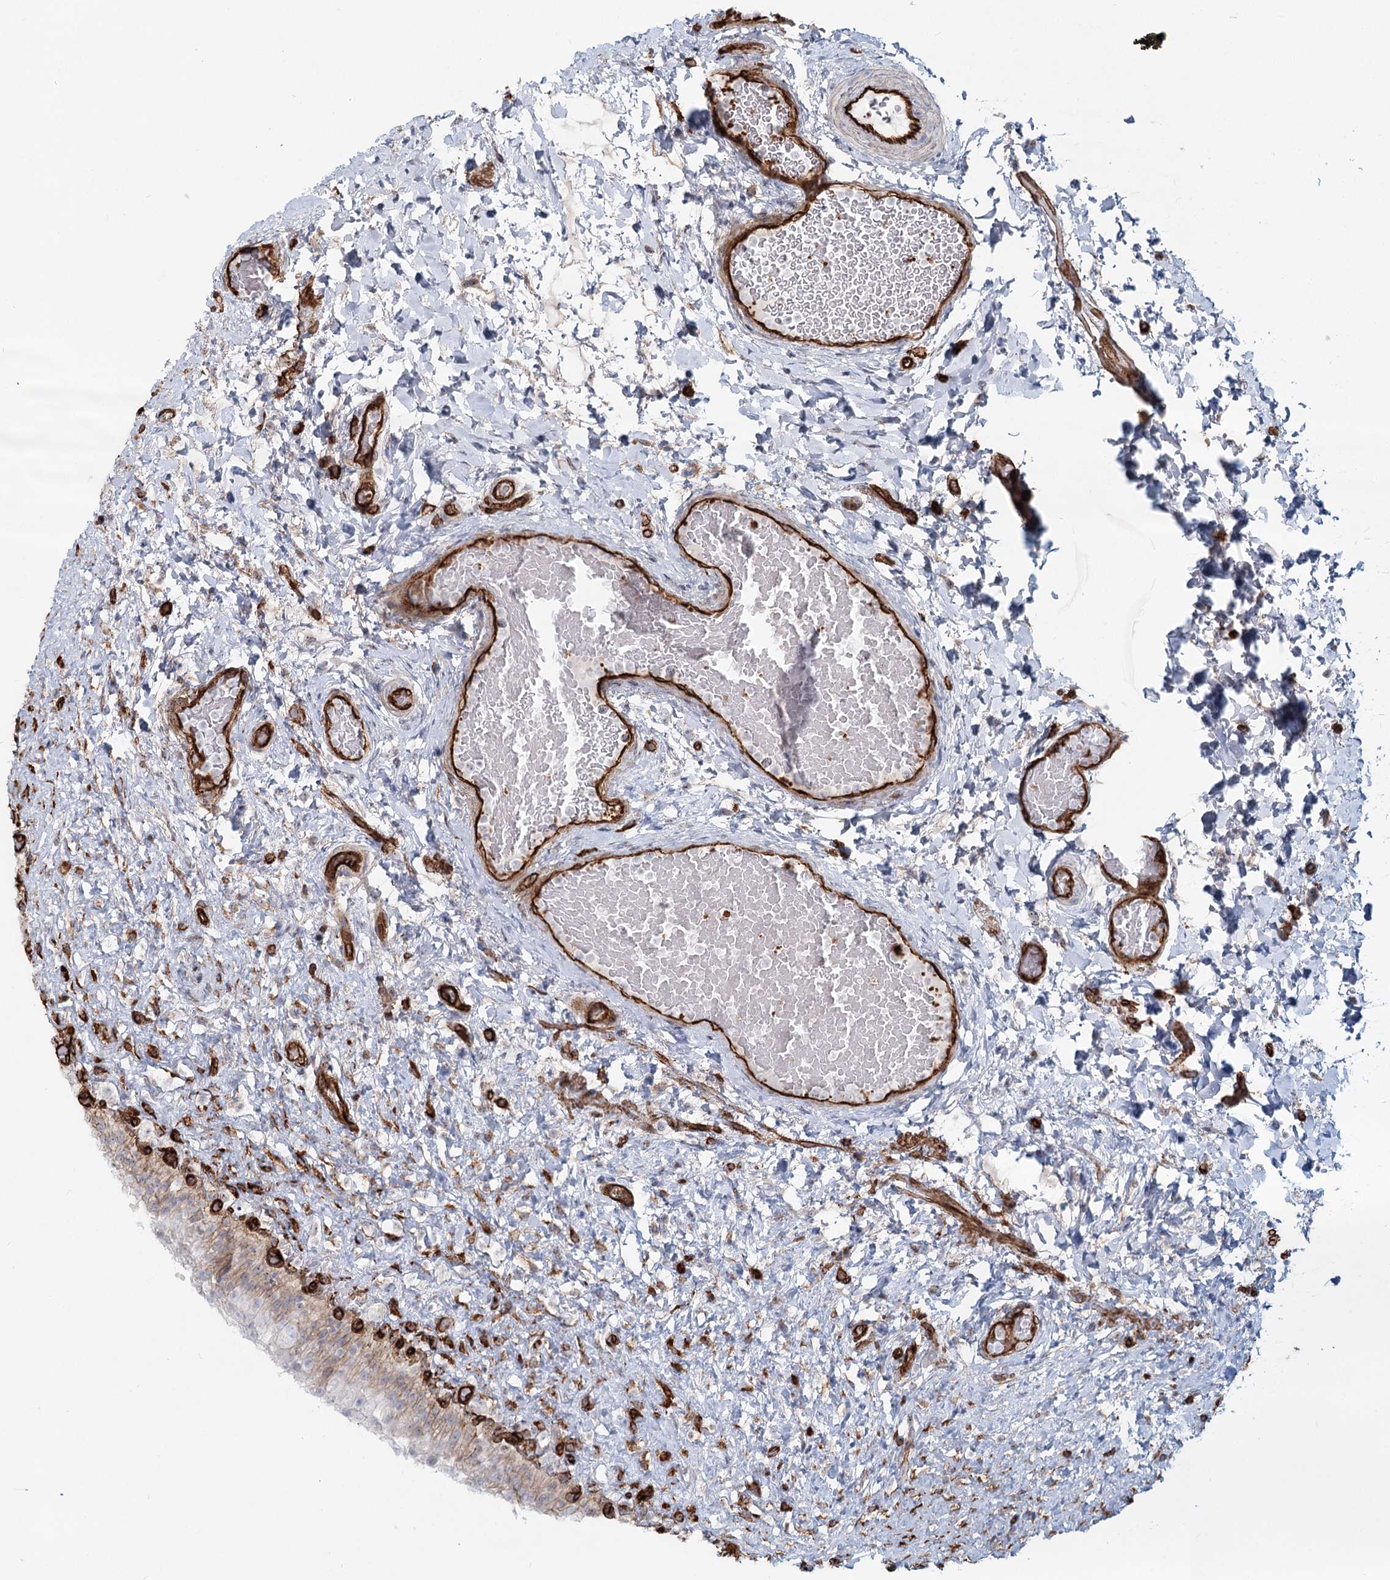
{"staining": {"intensity": "weak", "quantity": "25%-75%", "location": "cytoplasmic/membranous"}, "tissue": "urinary bladder", "cell_type": "Urothelial cells", "image_type": "normal", "snomed": [{"axis": "morphology", "description": "Normal tissue, NOS"}, {"axis": "topography", "description": "Urinary bladder"}], "caption": "An immunohistochemistry micrograph of benign tissue is shown. Protein staining in brown shows weak cytoplasmic/membranous positivity in urinary bladder within urothelial cells.", "gene": "ZFYVE28", "patient": {"sex": "female", "age": 27}}